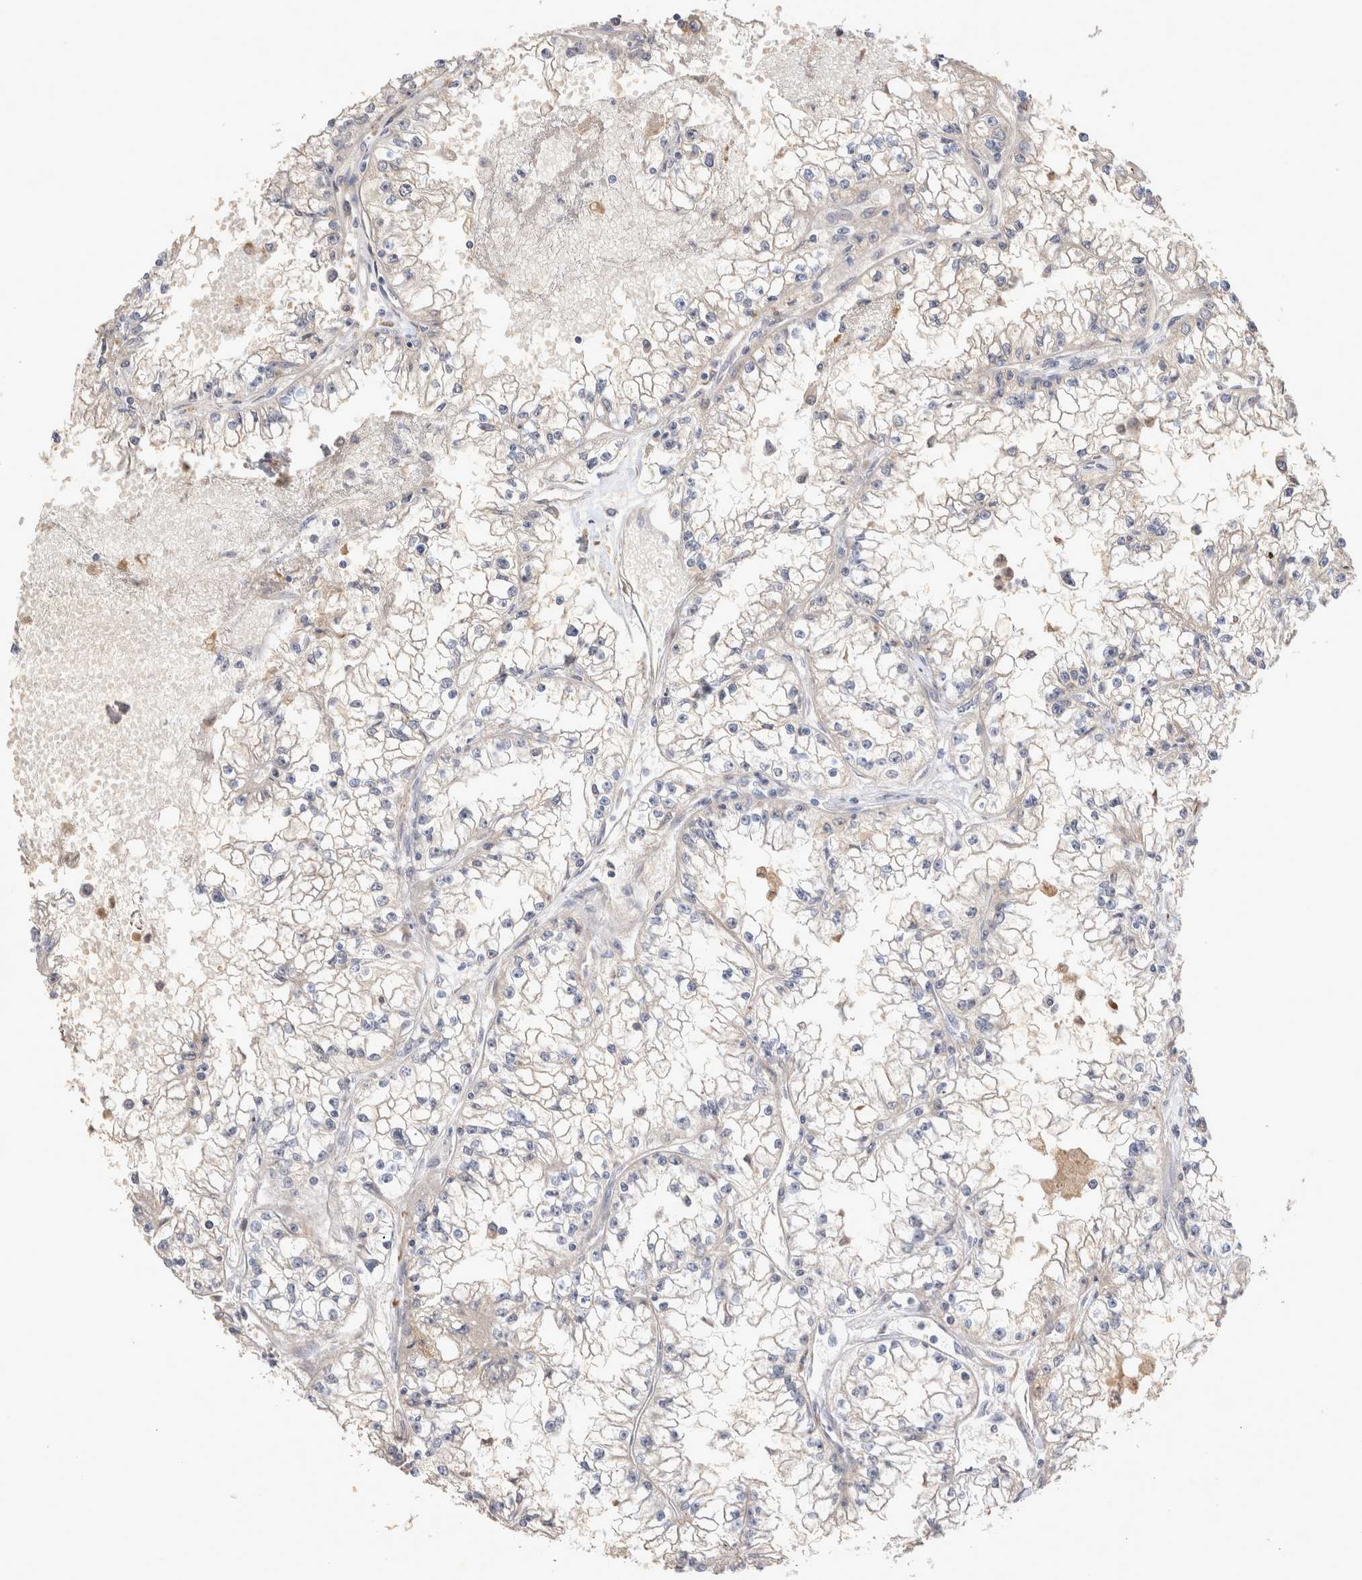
{"staining": {"intensity": "weak", "quantity": "<25%", "location": "cytoplasmic/membranous"}, "tissue": "renal cancer", "cell_type": "Tumor cells", "image_type": "cancer", "snomed": [{"axis": "morphology", "description": "Adenocarcinoma, NOS"}, {"axis": "topography", "description": "Kidney"}], "caption": "IHC micrograph of adenocarcinoma (renal) stained for a protein (brown), which demonstrates no positivity in tumor cells. Nuclei are stained in blue.", "gene": "NMU", "patient": {"sex": "male", "age": 56}}